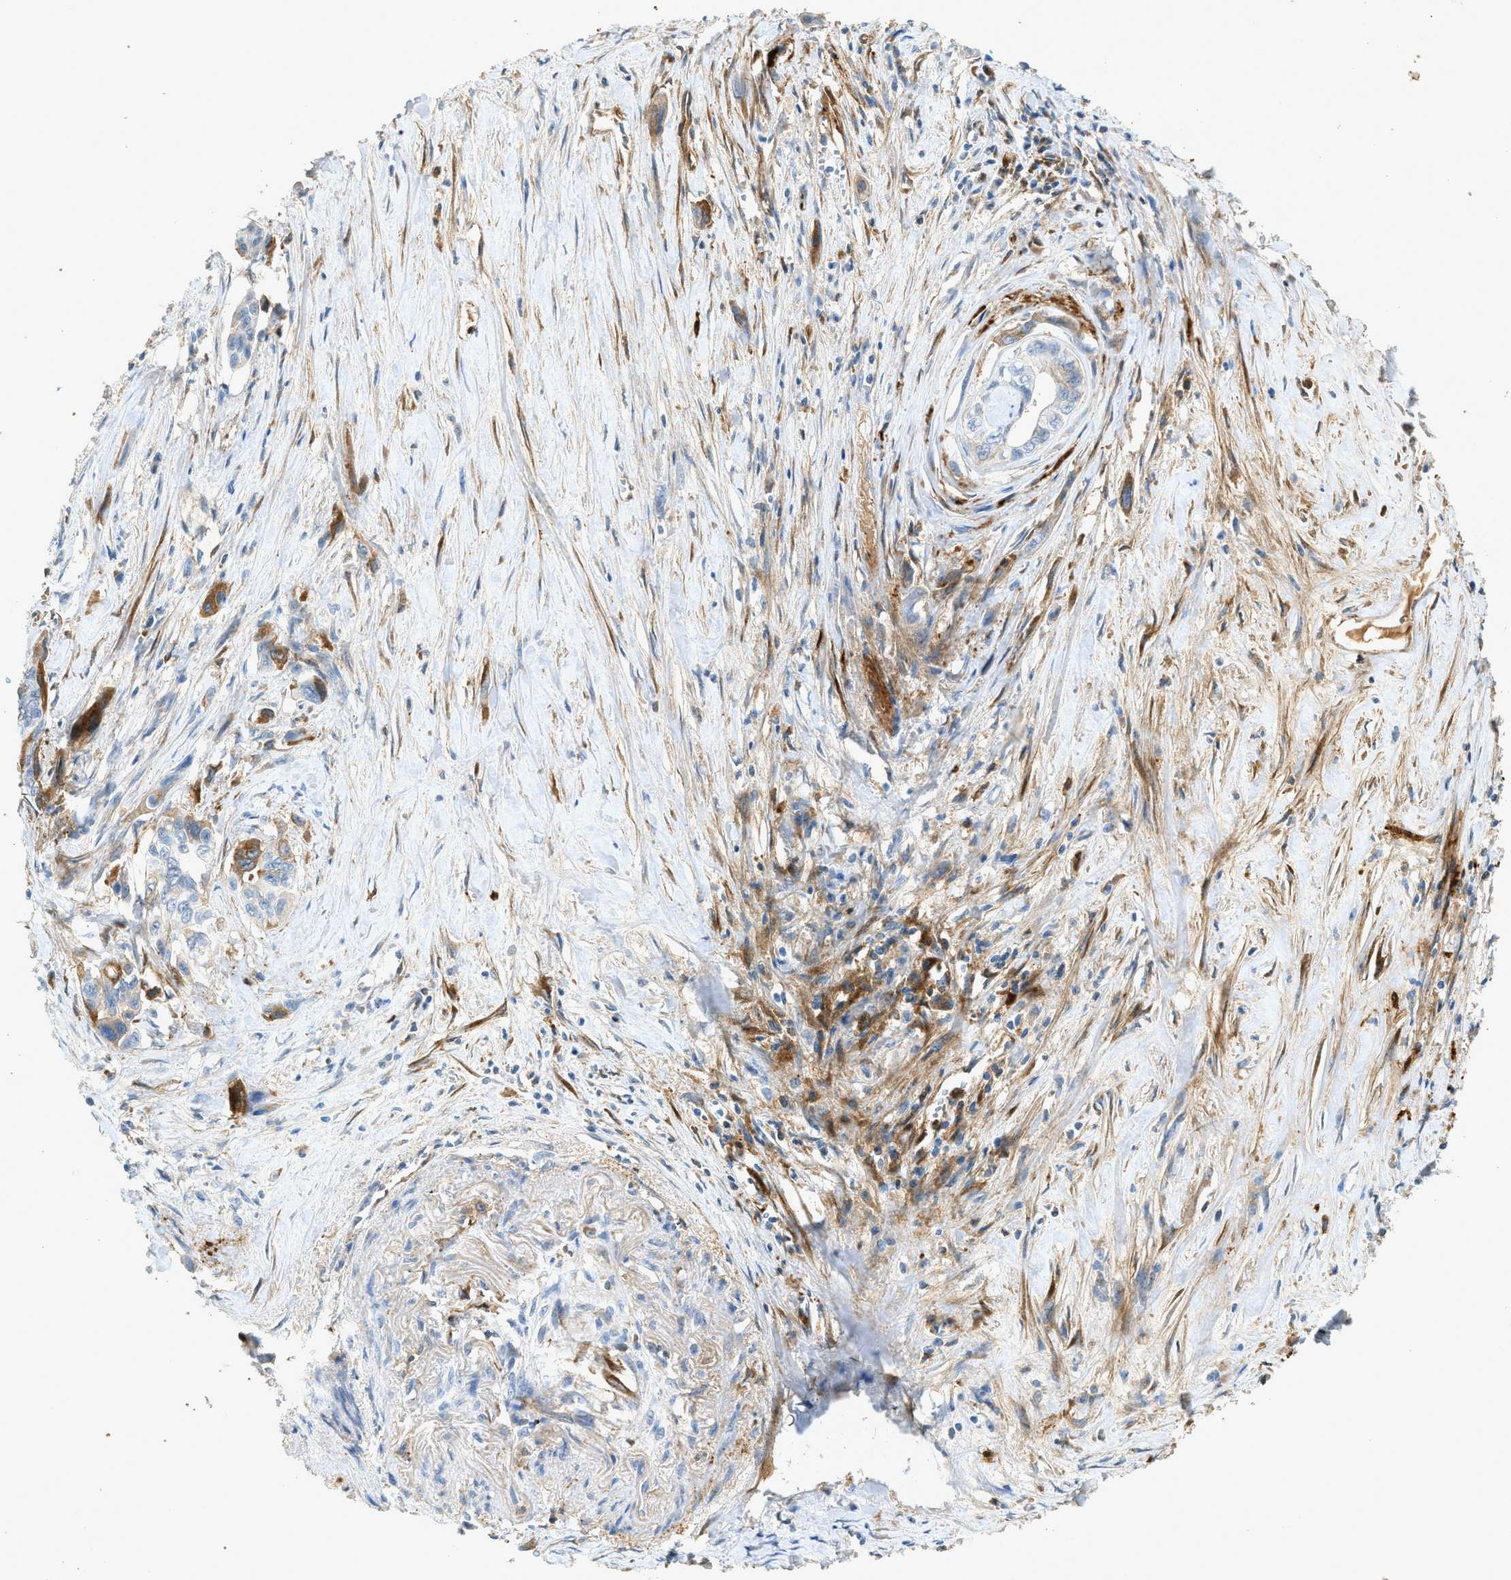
{"staining": {"intensity": "moderate", "quantity": "25%-75%", "location": "cytoplasmic/membranous"}, "tissue": "pancreatic cancer", "cell_type": "Tumor cells", "image_type": "cancer", "snomed": [{"axis": "morphology", "description": "Adenocarcinoma, NOS"}, {"axis": "topography", "description": "Pancreas"}], "caption": "Protein analysis of pancreatic cancer tissue shows moderate cytoplasmic/membranous expression in about 25%-75% of tumor cells.", "gene": "F2", "patient": {"sex": "male", "age": 73}}